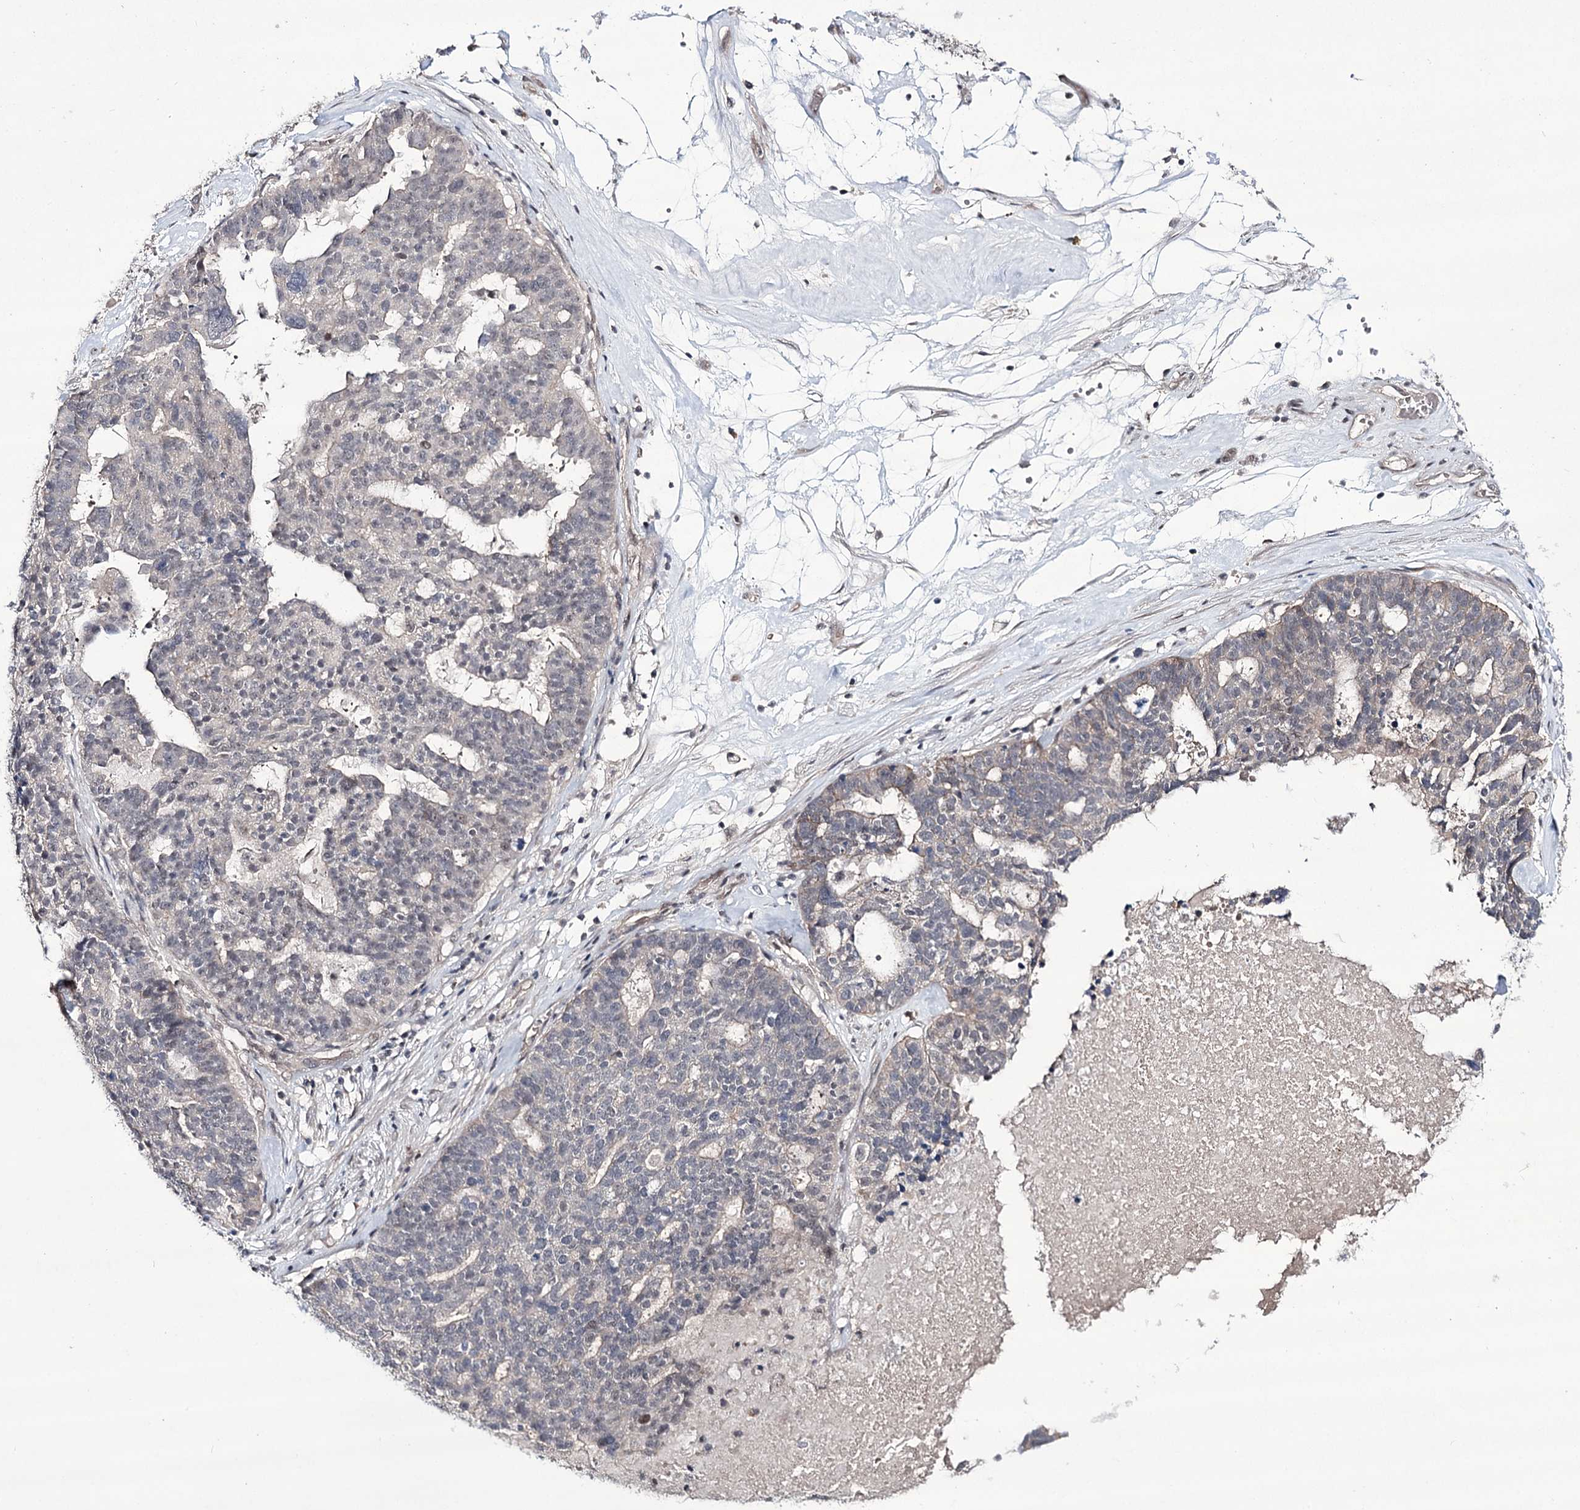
{"staining": {"intensity": "negative", "quantity": "none", "location": "none"}, "tissue": "ovarian cancer", "cell_type": "Tumor cells", "image_type": "cancer", "snomed": [{"axis": "morphology", "description": "Cystadenocarcinoma, serous, NOS"}, {"axis": "topography", "description": "Ovary"}], "caption": "Human ovarian cancer stained for a protein using IHC shows no positivity in tumor cells.", "gene": "HOXC11", "patient": {"sex": "female", "age": 59}}